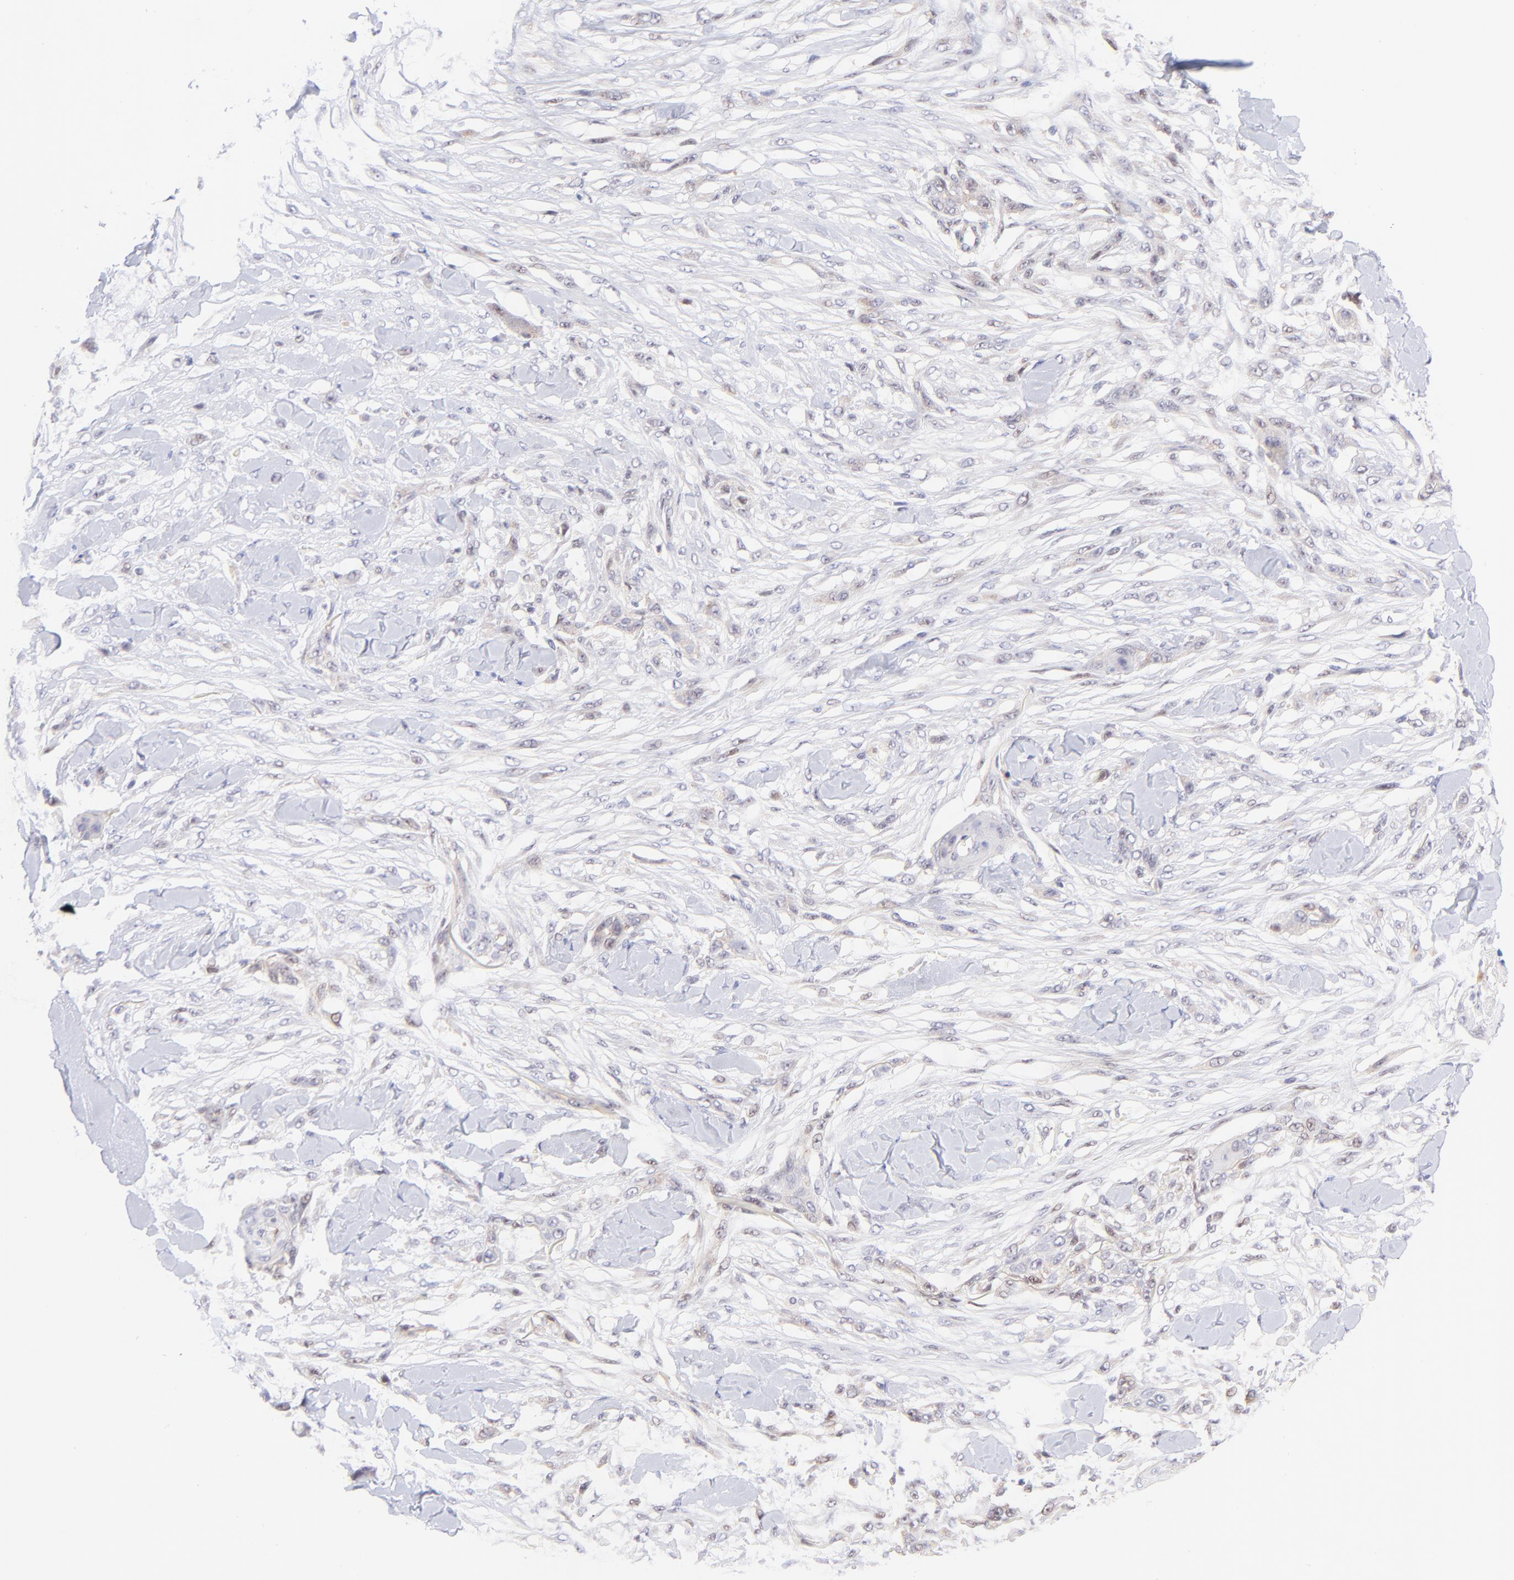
{"staining": {"intensity": "weak", "quantity": "<25%", "location": "nuclear"}, "tissue": "skin cancer", "cell_type": "Tumor cells", "image_type": "cancer", "snomed": [{"axis": "morphology", "description": "Squamous cell carcinoma, NOS"}, {"axis": "topography", "description": "Skin"}], "caption": "Skin squamous cell carcinoma was stained to show a protein in brown. There is no significant positivity in tumor cells. (Brightfield microscopy of DAB (3,3'-diaminobenzidine) immunohistochemistry at high magnification).", "gene": "PBDC1", "patient": {"sex": "female", "age": 59}}